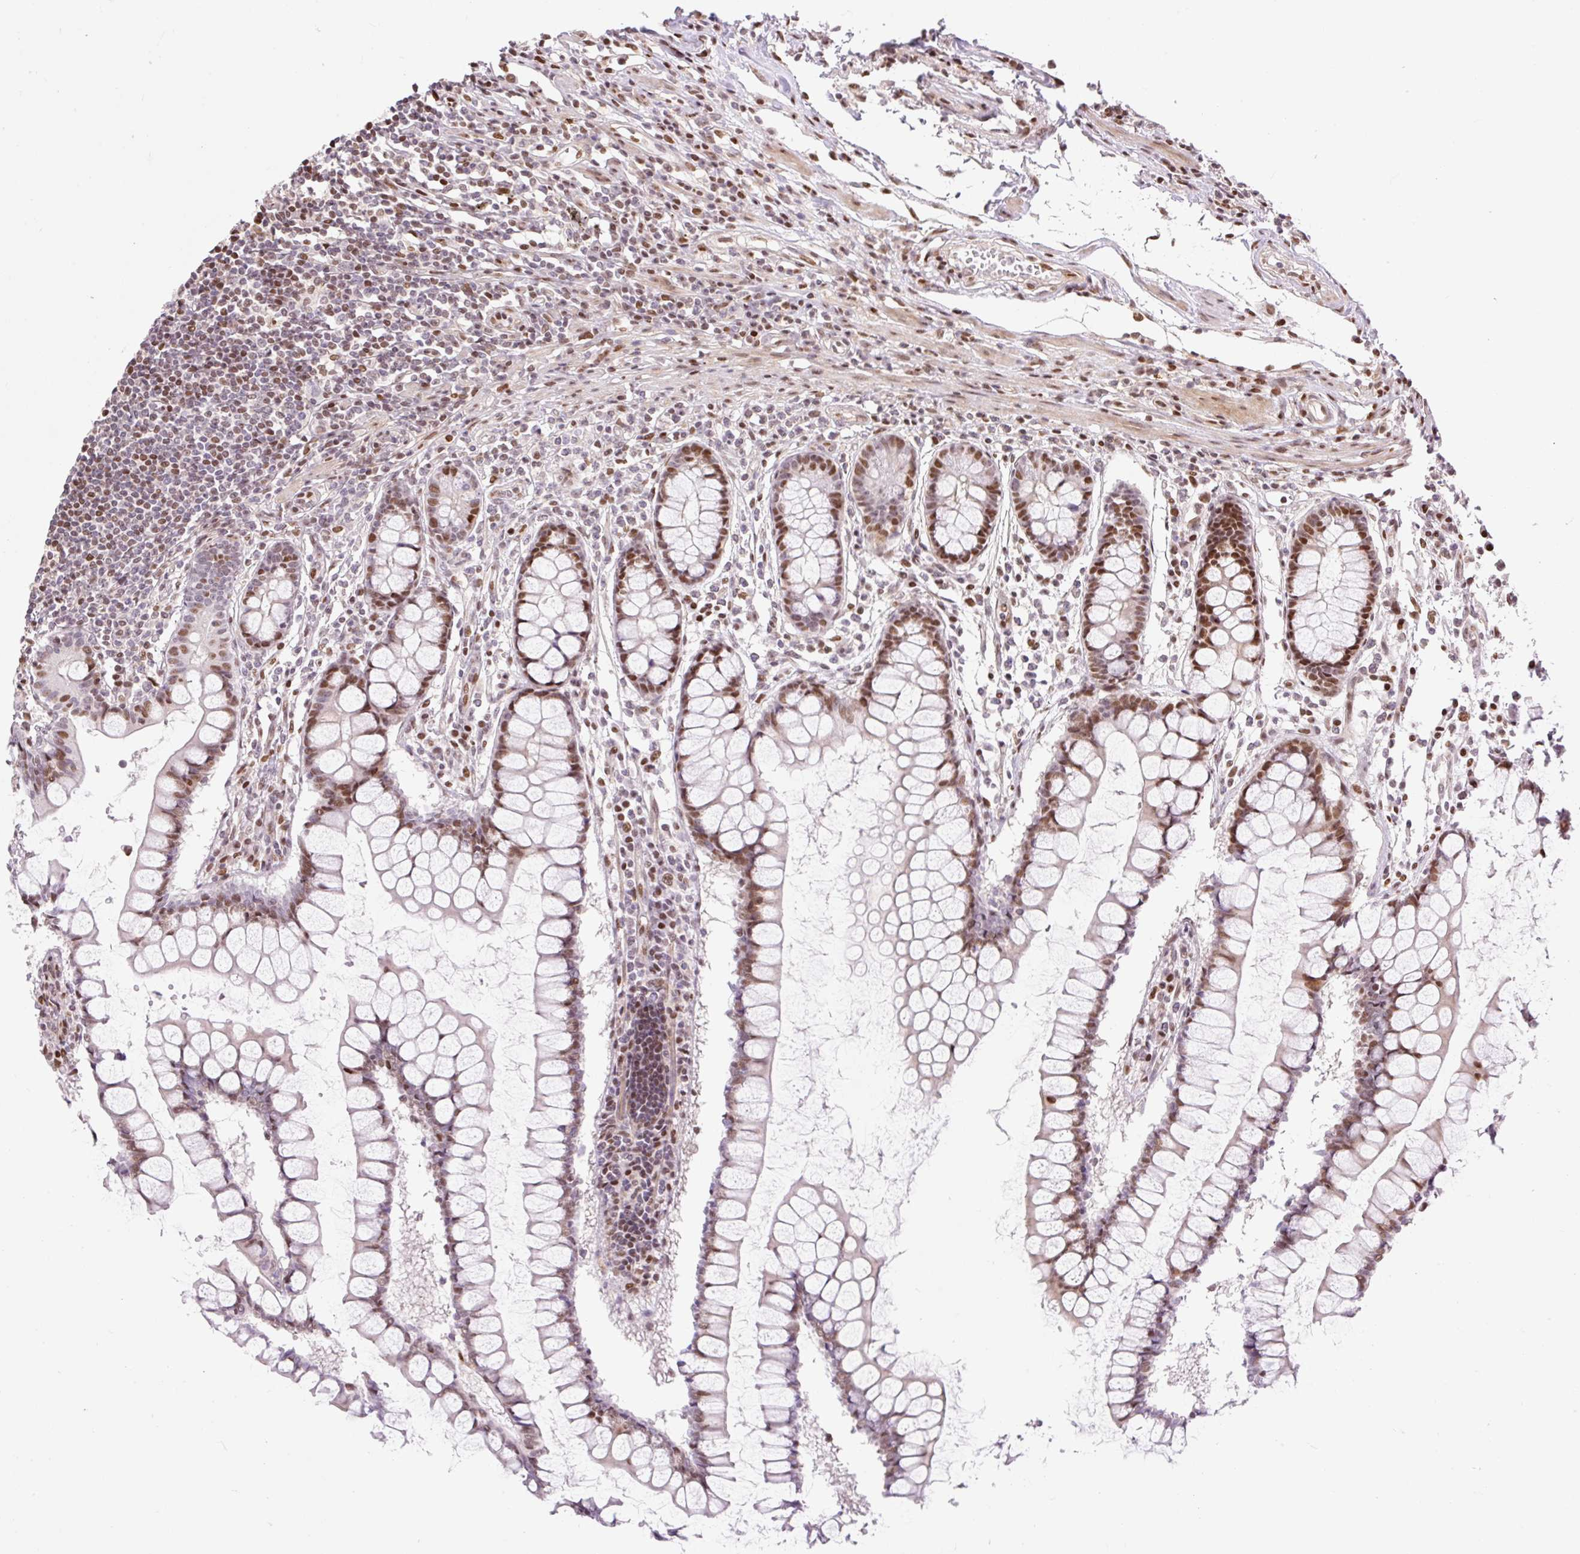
{"staining": {"intensity": "moderate", "quantity": ">75%", "location": "nuclear"}, "tissue": "colon", "cell_type": "Endothelial cells", "image_type": "normal", "snomed": [{"axis": "morphology", "description": "Normal tissue, NOS"}, {"axis": "morphology", "description": "Adenocarcinoma, NOS"}, {"axis": "topography", "description": "Colon"}], "caption": "The micrograph displays staining of unremarkable colon, revealing moderate nuclear protein positivity (brown color) within endothelial cells.", "gene": "RIPPLY3", "patient": {"sex": "female", "age": 55}}